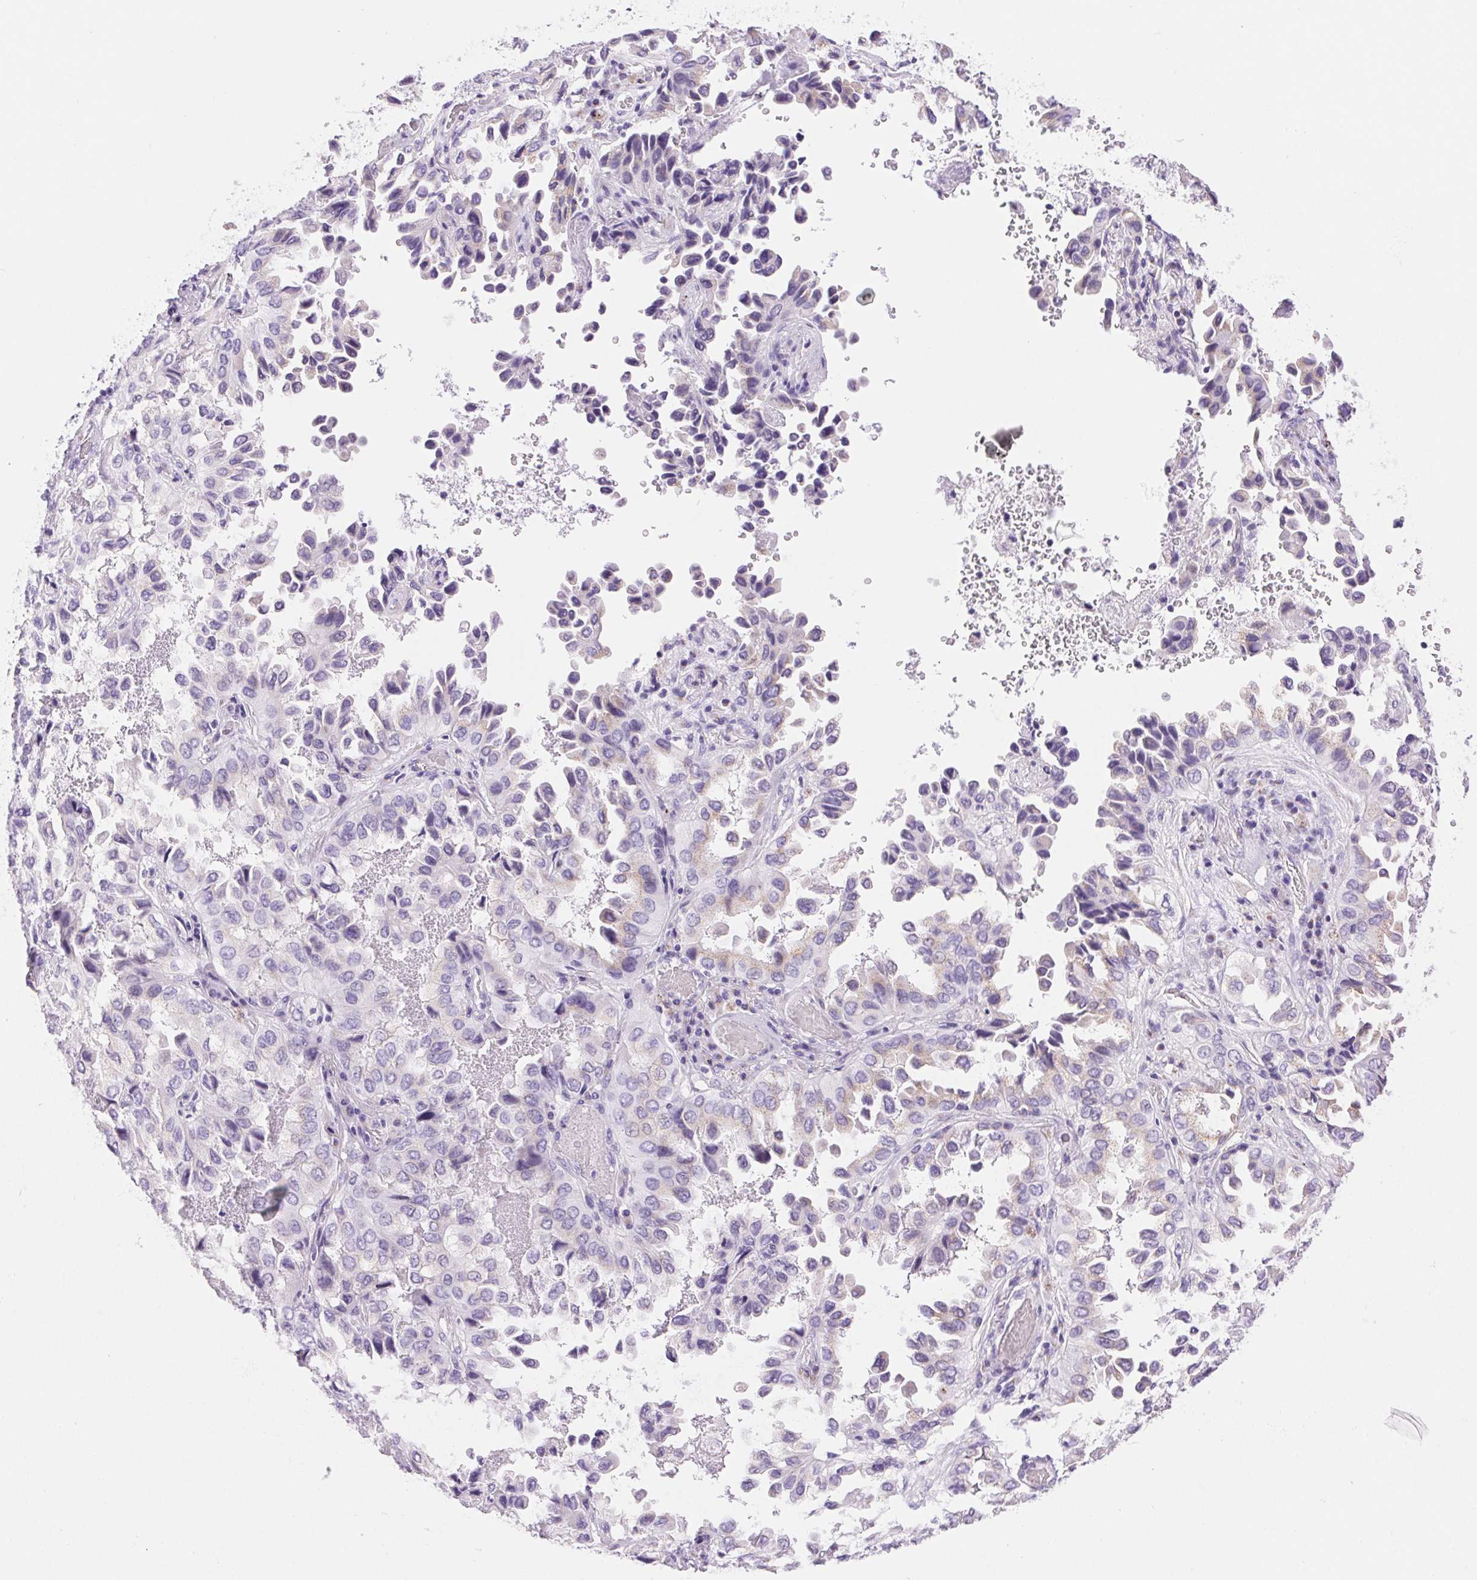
{"staining": {"intensity": "weak", "quantity": "<25%", "location": "cytoplasmic/membranous"}, "tissue": "lung cancer", "cell_type": "Tumor cells", "image_type": "cancer", "snomed": [{"axis": "morphology", "description": "Aneuploidy"}, {"axis": "morphology", "description": "Adenocarcinoma, NOS"}, {"axis": "morphology", "description": "Adenocarcinoma, metastatic, NOS"}, {"axis": "topography", "description": "Lymph node"}, {"axis": "topography", "description": "Lung"}], "caption": "A histopathology image of human lung cancer is negative for staining in tumor cells.", "gene": "SERPINB3", "patient": {"sex": "female", "age": 48}}